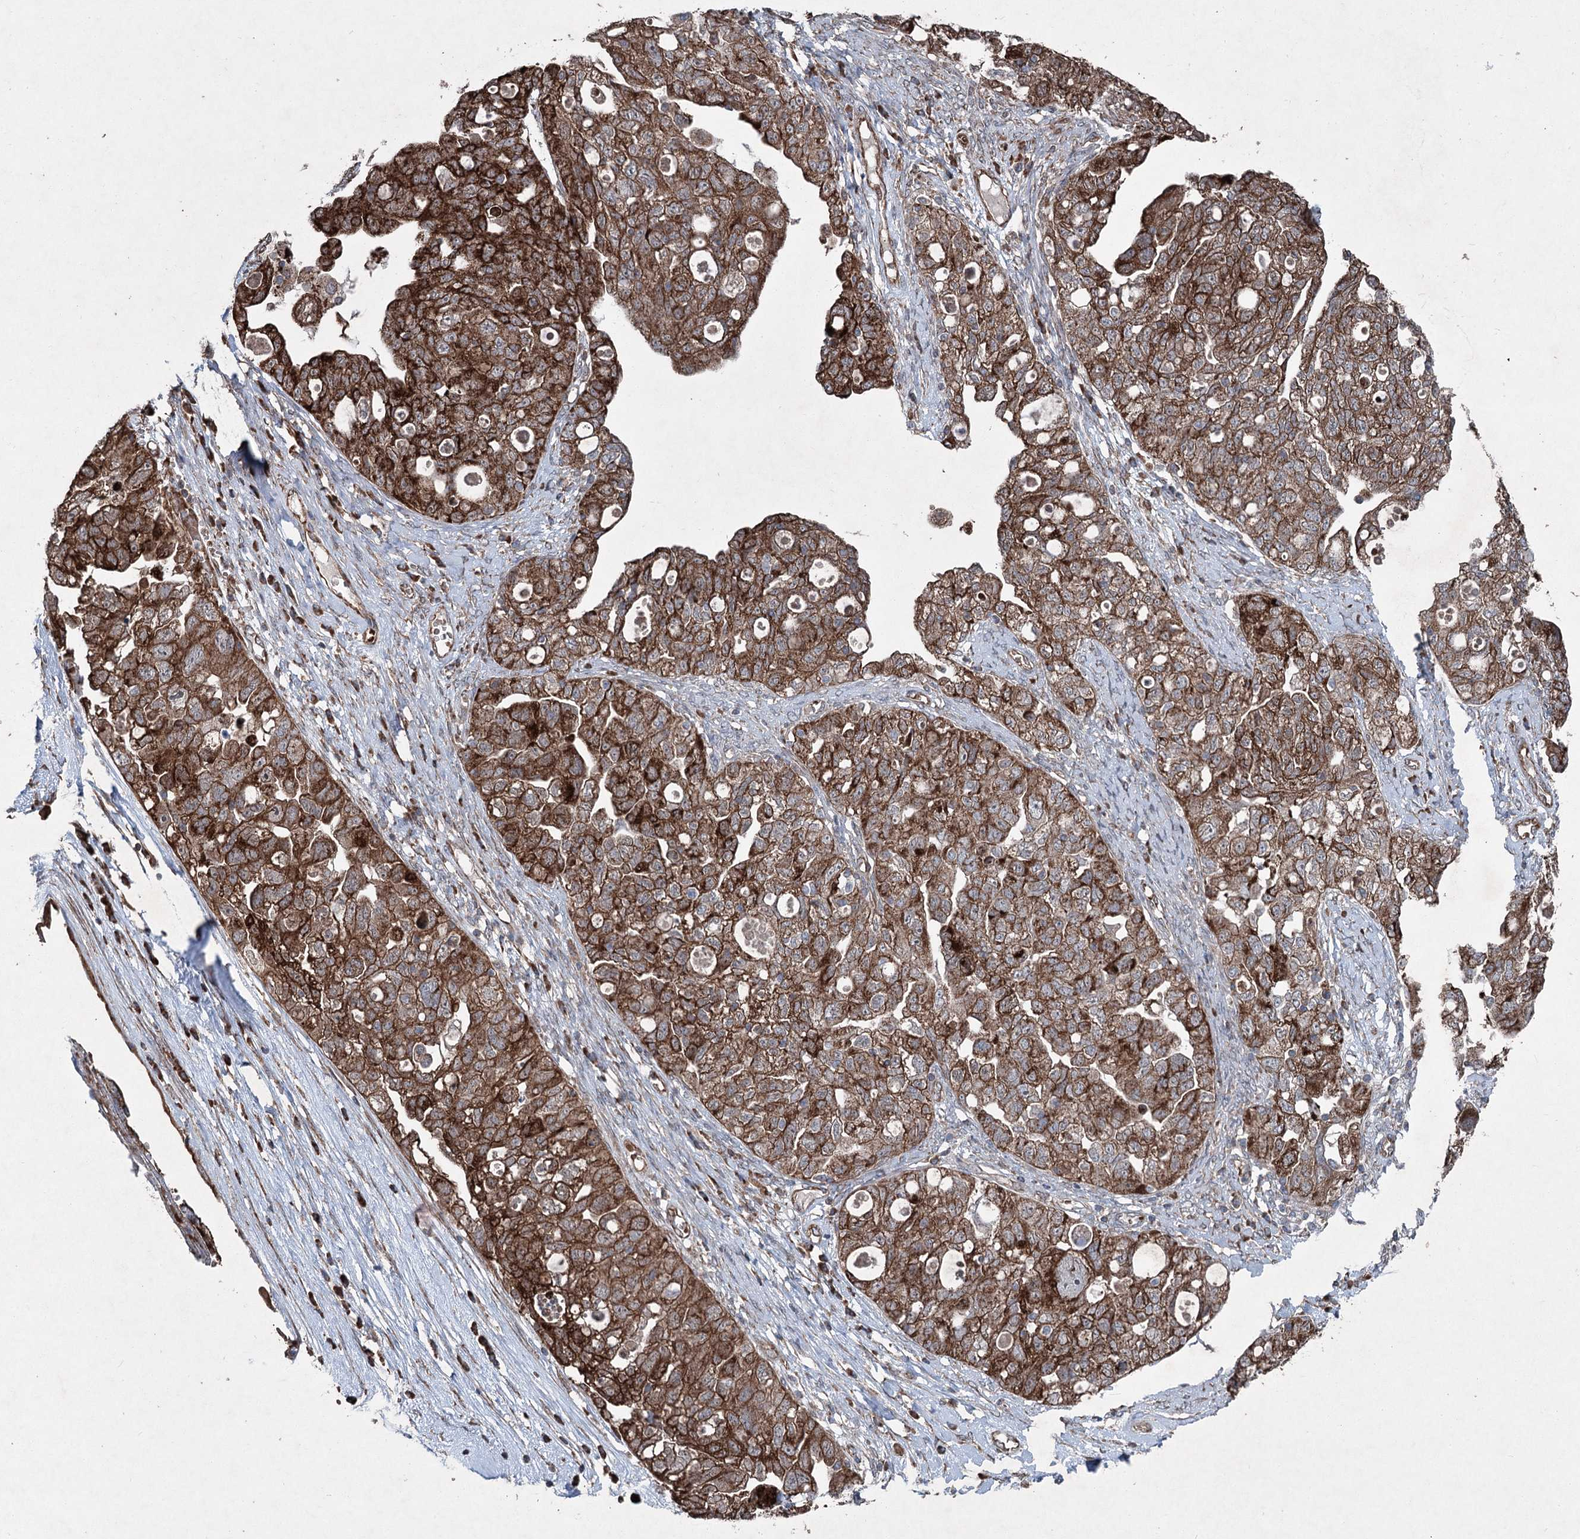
{"staining": {"intensity": "strong", "quantity": ">75%", "location": "cytoplasmic/membranous"}, "tissue": "ovarian cancer", "cell_type": "Tumor cells", "image_type": "cancer", "snomed": [{"axis": "morphology", "description": "Carcinoma, NOS"}, {"axis": "morphology", "description": "Cystadenocarcinoma, serous, NOS"}, {"axis": "topography", "description": "Ovary"}], "caption": "Ovarian cancer (serous cystadenocarcinoma) stained for a protein exhibits strong cytoplasmic/membranous positivity in tumor cells.", "gene": "SERINC5", "patient": {"sex": "female", "age": 69}}